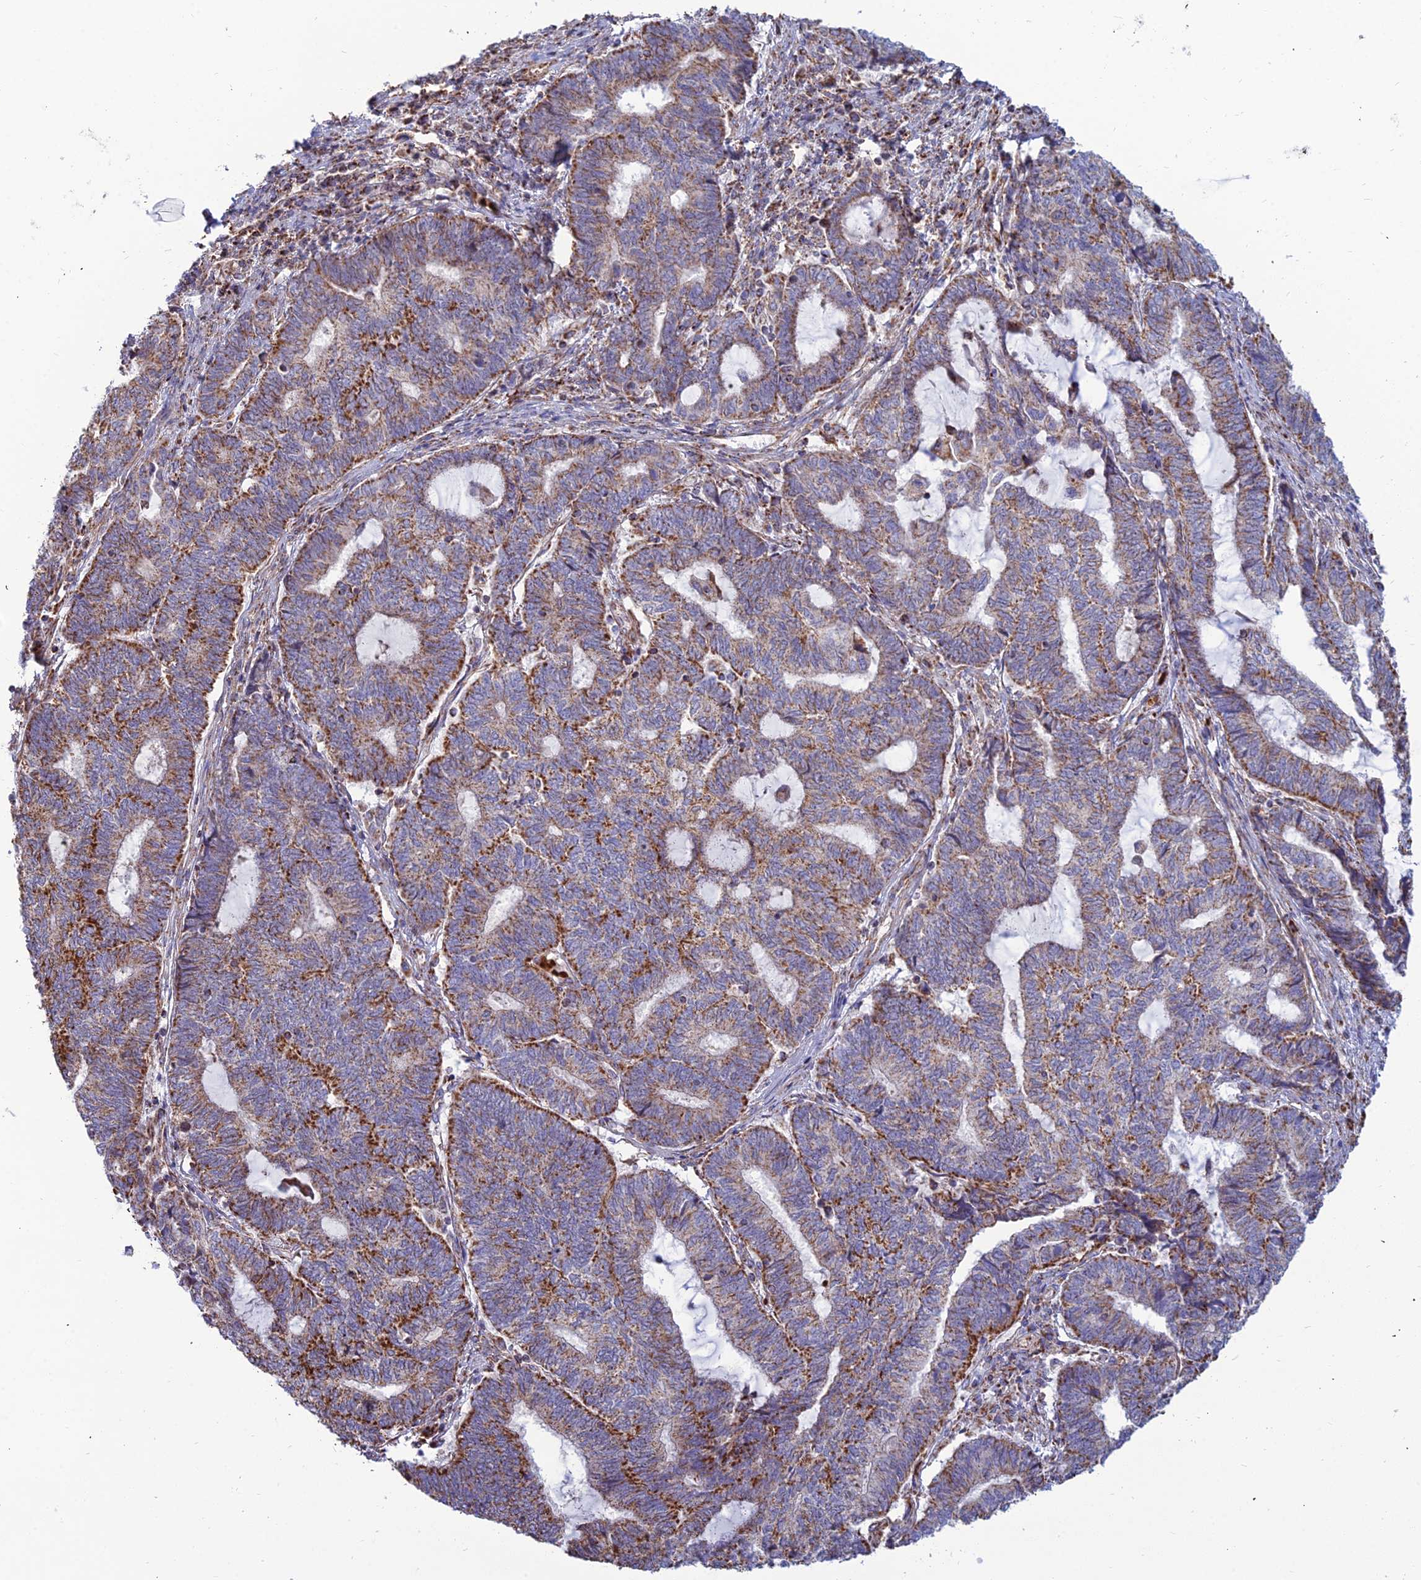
{"staining": {"intensity": "strong", "quantity": ">75%", "location": "cytoplasmic/membranous"}, "tissue": "endometrial cancer", "cell_type": "Tumor cells", "image_type": "cancer", "snomed": [{"axis": "morphology", "description": "Adenocarcinoma, NOS"}, {"axis": "topography", "description": "Uterus"}, {"axis": "topography", "description": "Endometrium"}], "caption": "This histopathology image reveals adenocarcinoma (endometrial) stained with immunohistochemistry (IHC) to label a protein in brown. The cytoplasmic/membranous of tumor cells show strong positivity for the protein. Nuclei are counter-stained blue.", "gene": "SLC35F4", "patient": {"sex": "female", "age": 70}}